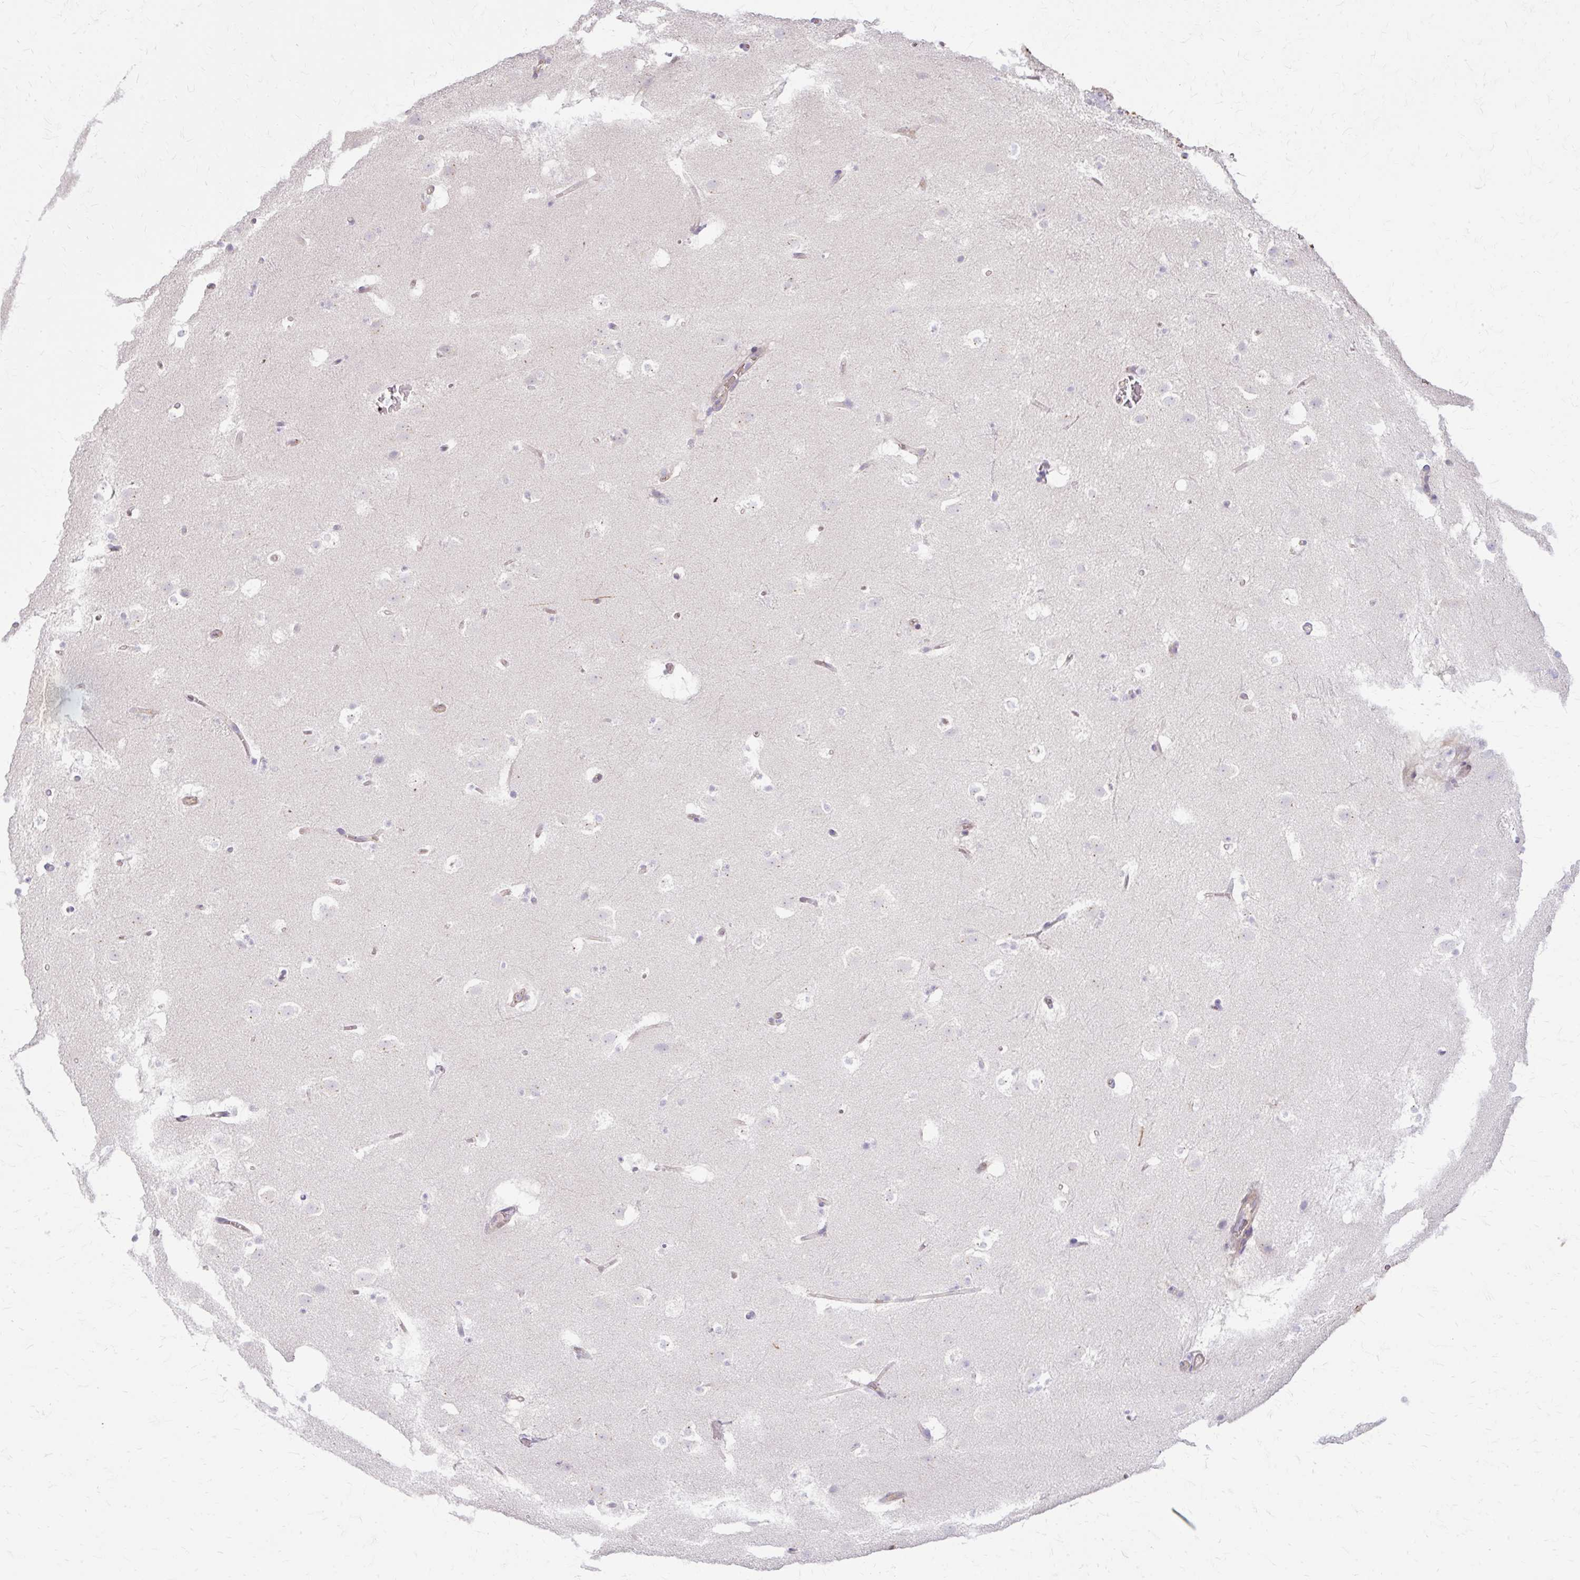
{"staining": {"intensity": "moderate", "quantity": "<25%", "location": "cytoplasmic/membranous"}, "tissue": "caudate", "cell_type": "Glial cells", "image_type": "normal", "snomed": [{"axis": "morphology", "description": "Normal tissue, NOS"}, {"axis": "topography", "description": "Lateral ventricle wall"}], "caption": "A photomicrograph showing moderate cytoplasmic/membranous expression in approximately <25% of glial cells in benign caudate, as visualized by brown immunohistochemical staining.", "gene": "USHBP1", "patient": {"sex": "male", "age": 37}}